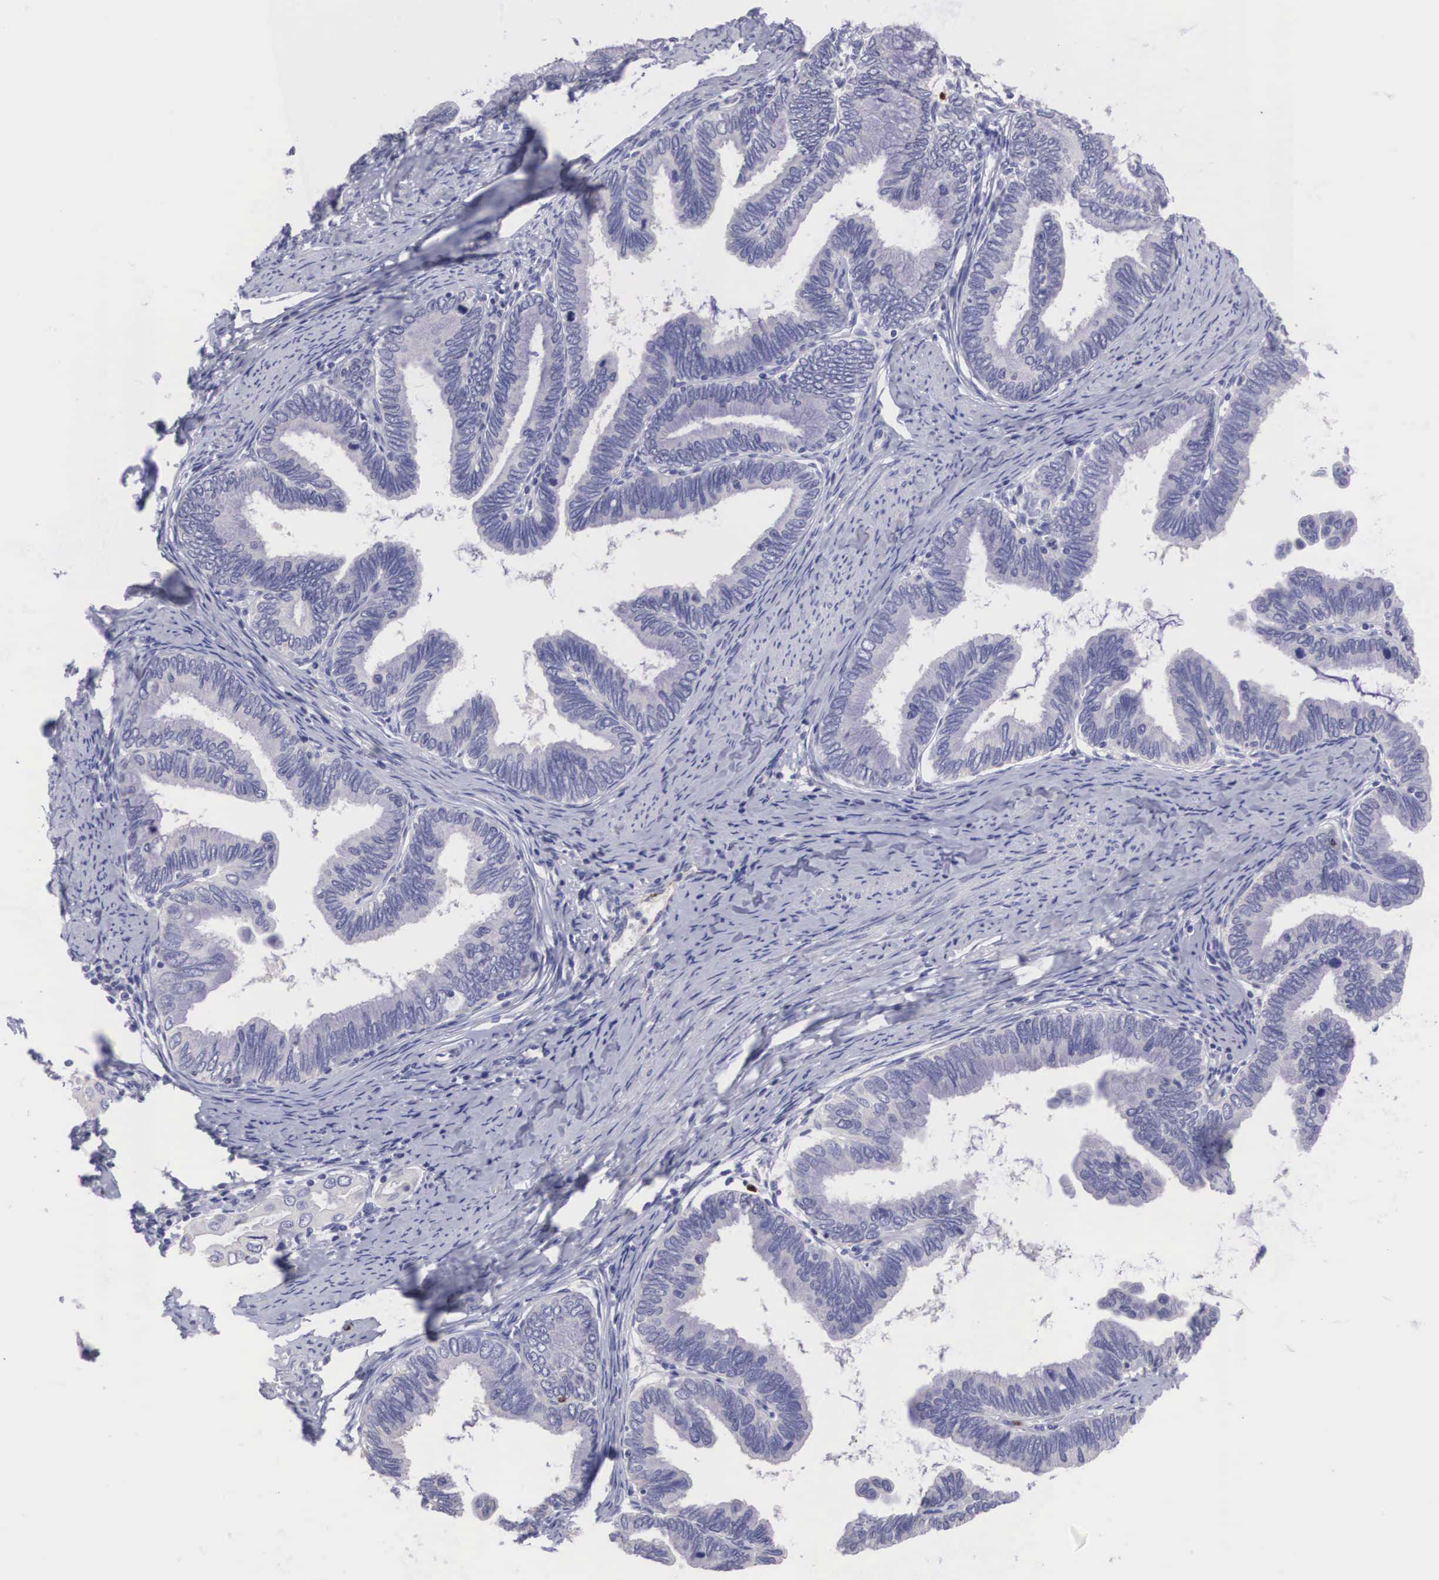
{"staining": {"intensity": "negative", "quantity": "none", "location": "none"}, "tissue": "cervical cancer", "cell_type": "Tumor cells", "image_type": "cancer", "snomed": [{"axis": "morphology", "description": "Adenocarcinoma, NOS"}, {"axis": "topography", "description": "Cervix"}], "caption": "Micrograph shows no significant protein staining in tumor cells of cervical adenocarcinoma. (DAB immunohistochemistry visualized using brightfield microscopy, high magnification).", "gene": "CLU", "patient": {"sex": "female", "age": 49}}